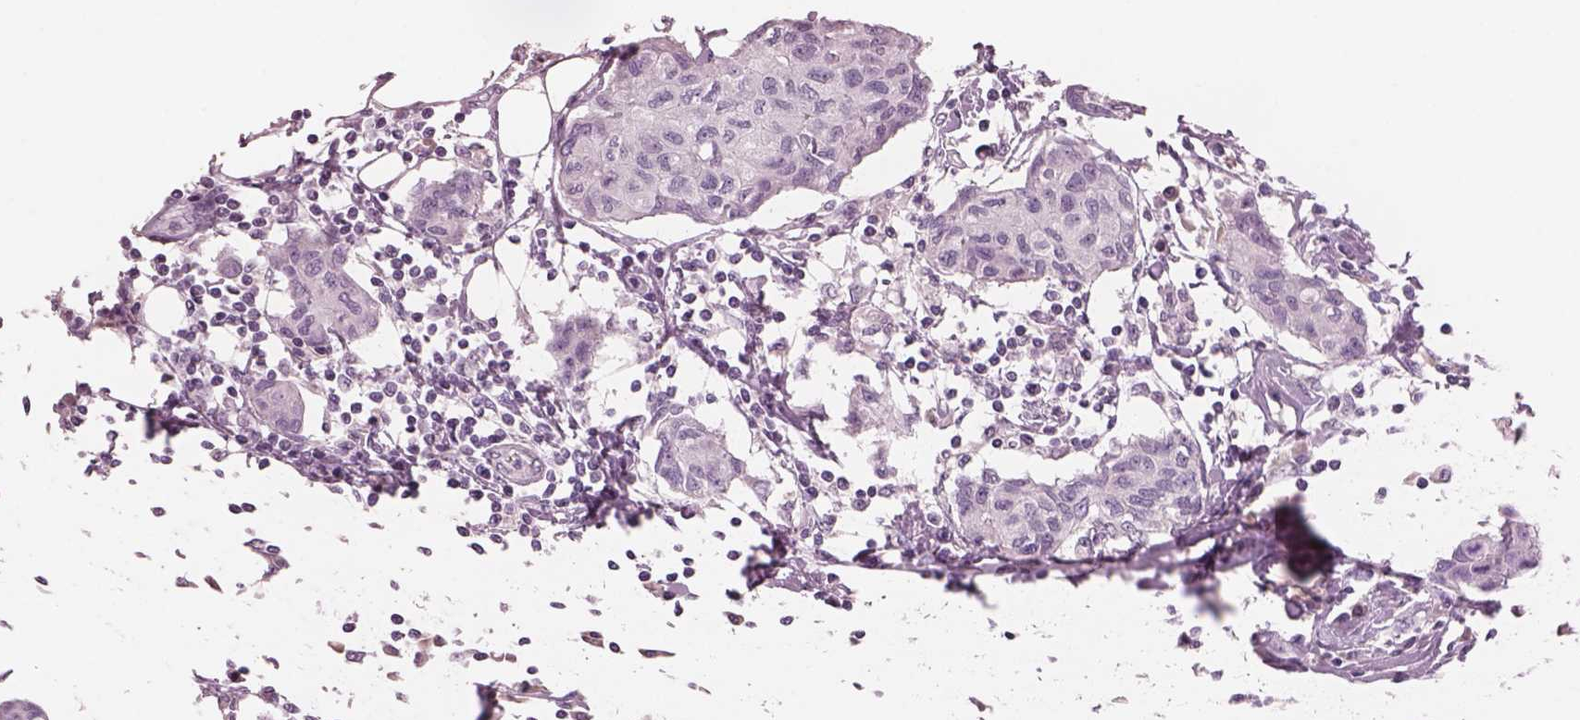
{"staining": {"intensity": "negative", "quantity": "none", "location": "none"}, "tissue": "breast cancer", "cell_type": "Tumor cells", "image_type": "cancer", "snomed": [{"axis": "morphology", "description": "Duct carcinoma"}, {"axis": "topography", "description": "Breast"}], "caption": "IHC image of human breast cancer stained for a protein (brown), which exhibits no expression in tumor cells.", "gene": "PACRG", "patient": {"sex": "female", "age": 80}}